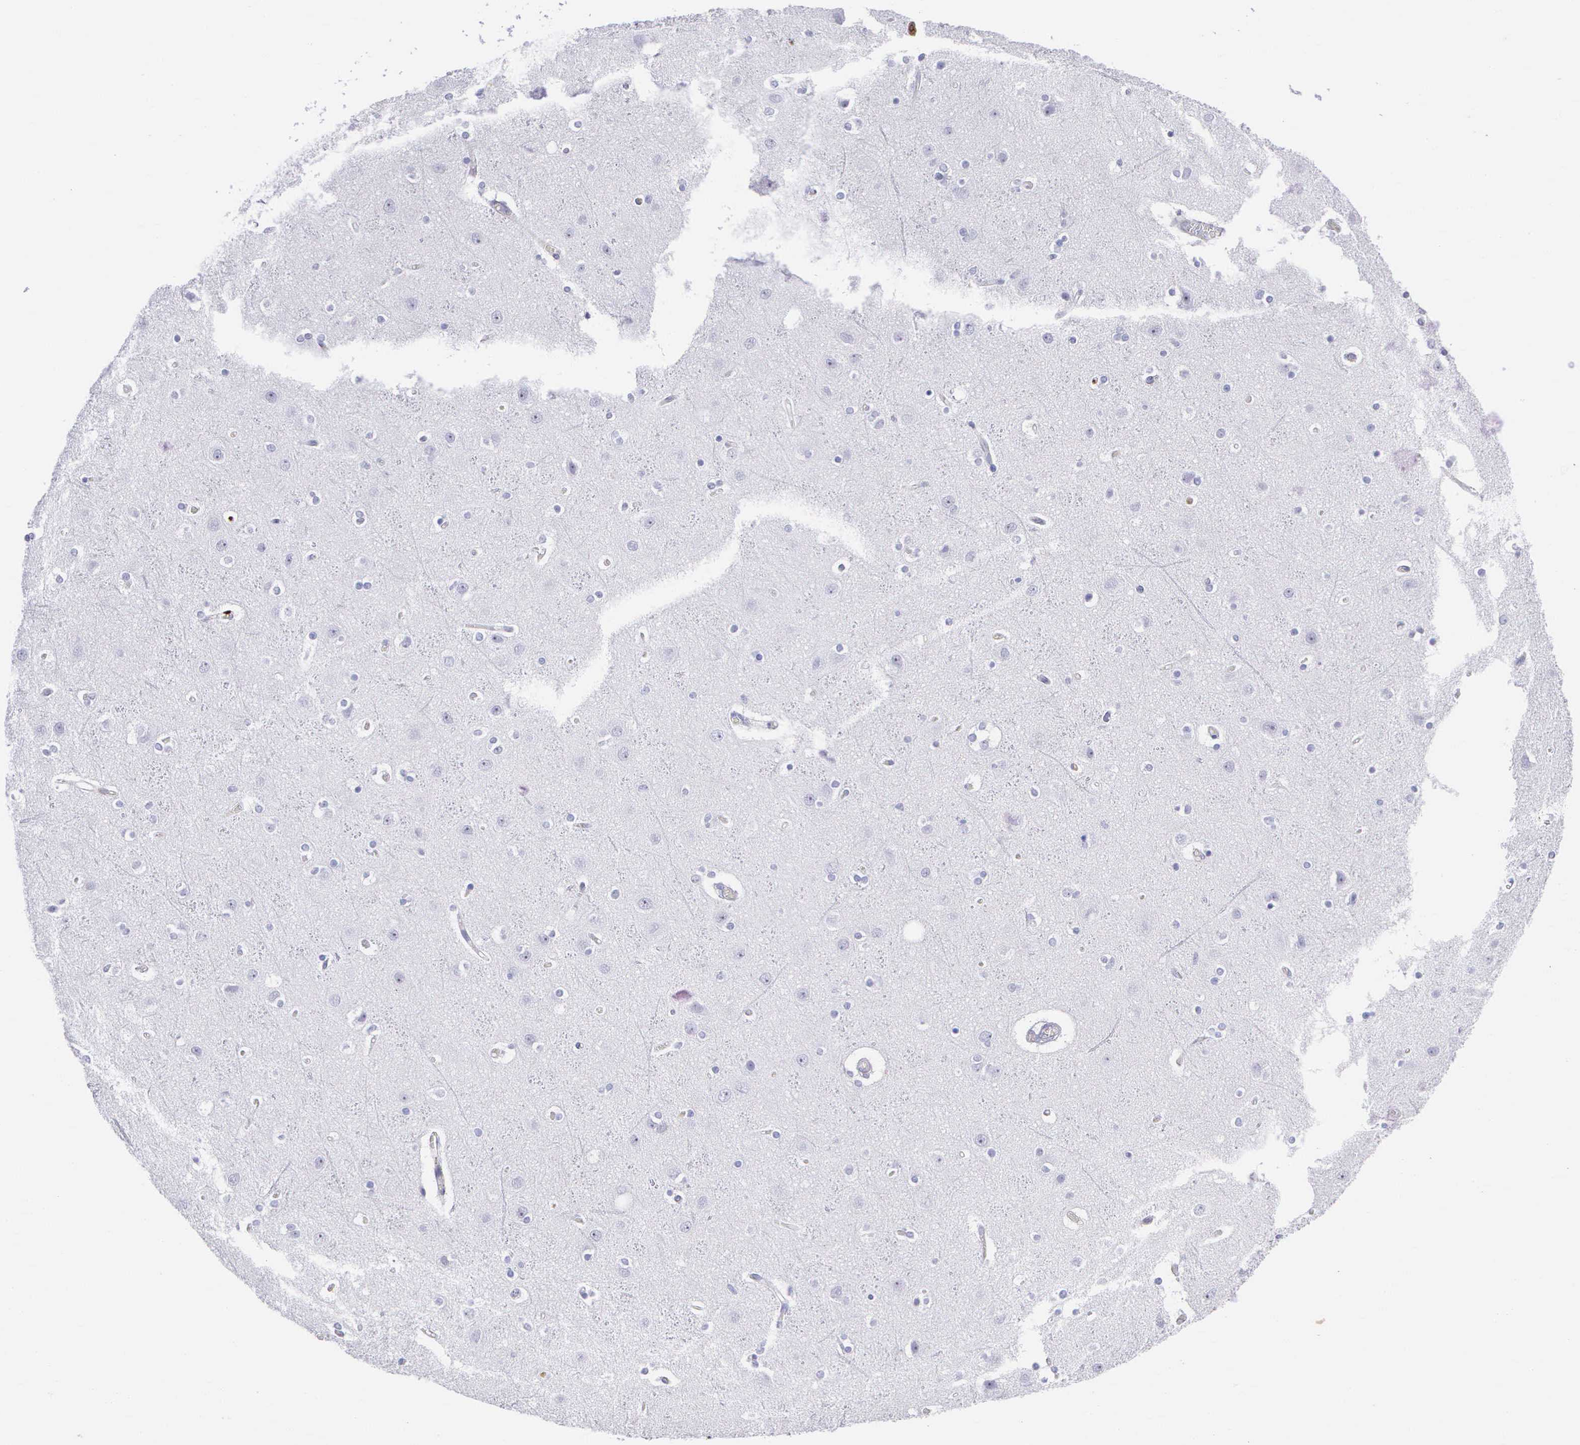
{"staining": {"intensity": "negative", "quantity": "none", "location": "none"}, "tissue": "cerebral cortex", "cell_type": "Endothelial cells", "image_type": "normal", "snomed": [{"axis": "morphology", "description": "Normal tissue, NOS"}, {"axis": "topography", "description": "Cerebral cortex"}], "caption": "DAB (3,3'-diaminobenzidine) immunohistochemical staining of normal human cerebral cortex demonstrates no significant expression in endothelial cells.", "gene": "SRGN", "patient": {"sex": "female", "age": 54}}